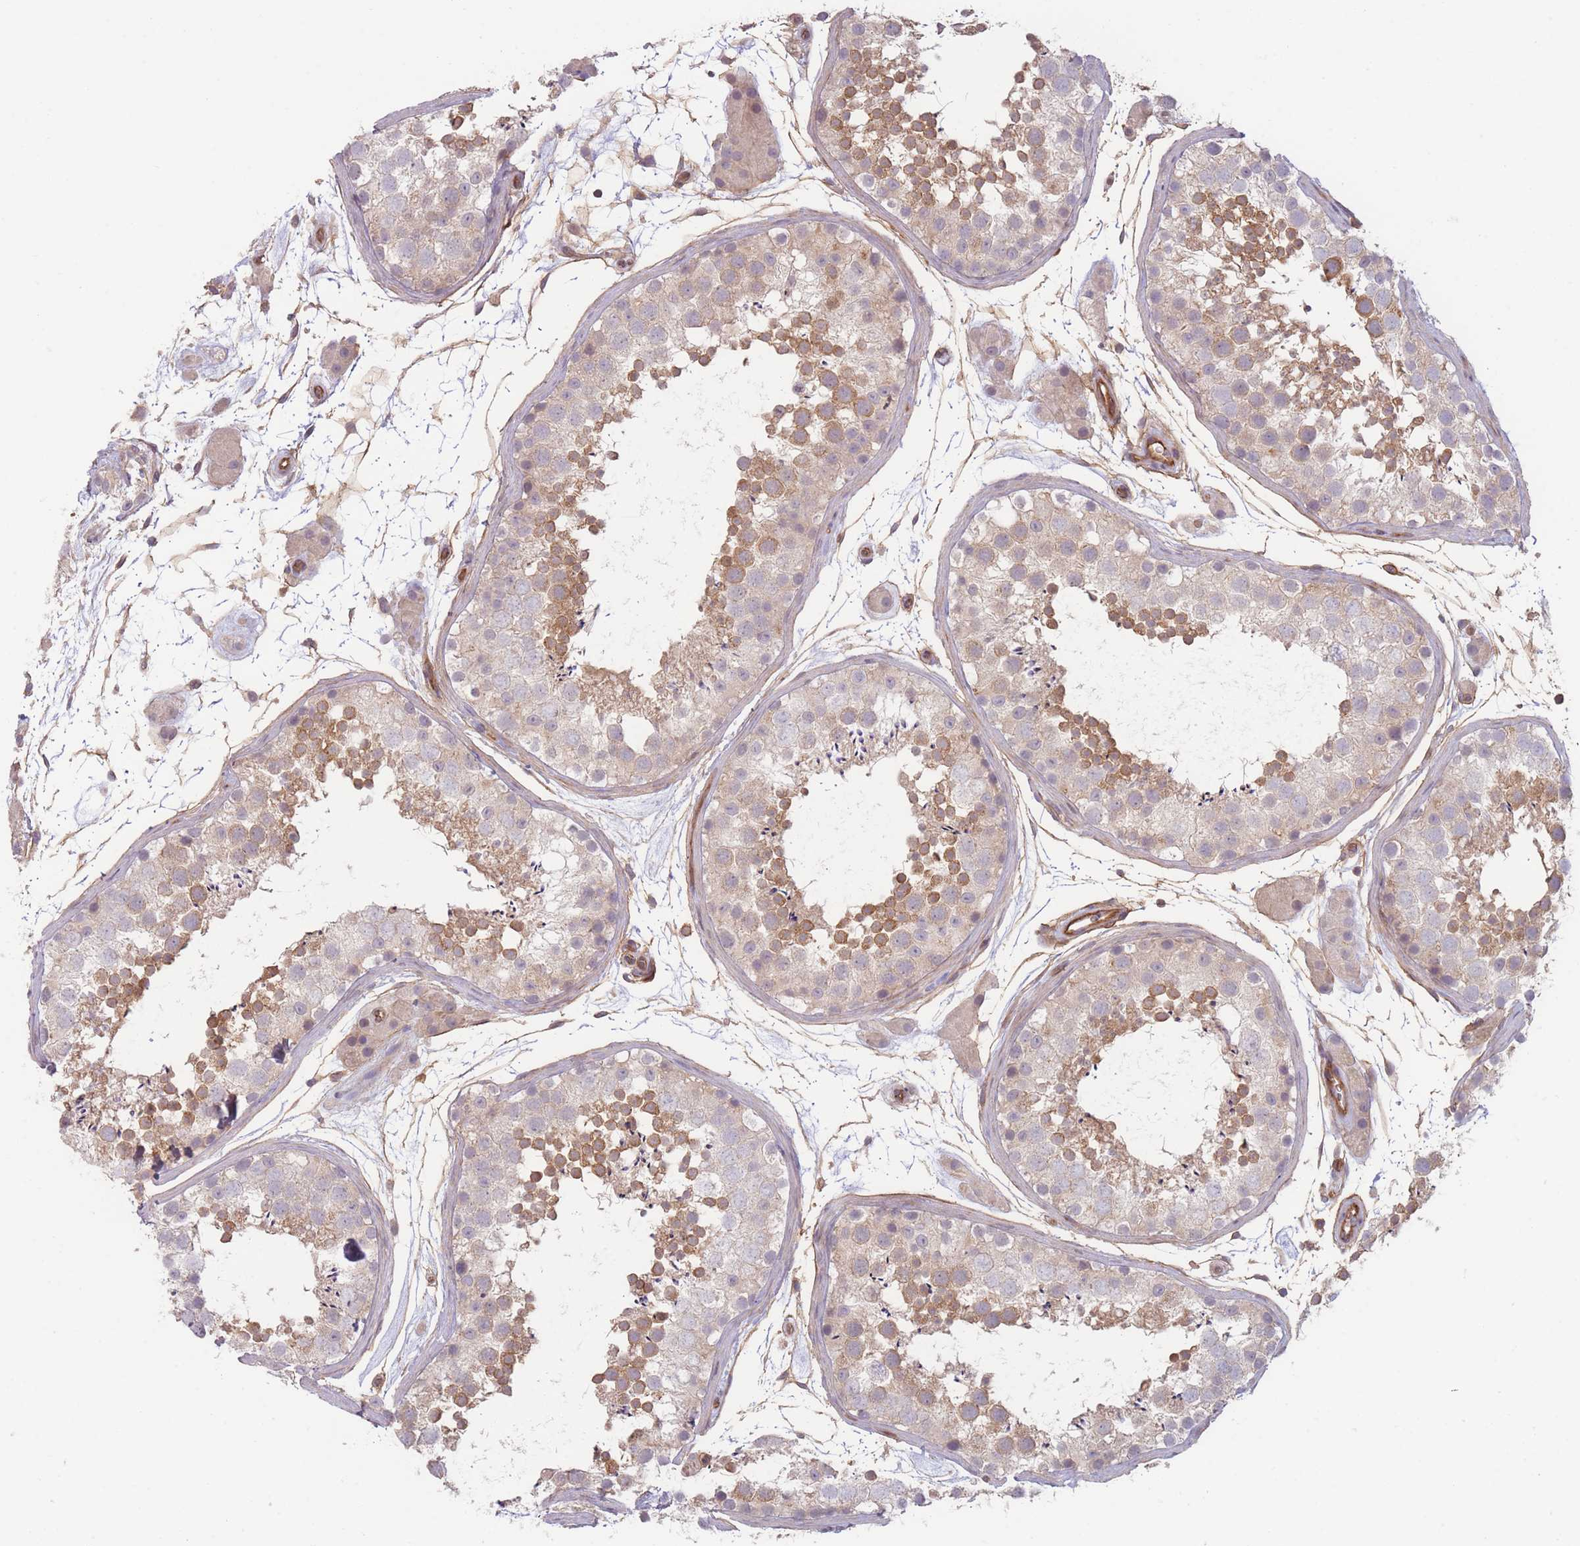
{"staining": {"intensity": "moderate", "quantity": "25%-75%", "location": "cytoplasmic/membranous"}, "tissue": "testis", "cell_type": "Cells in seminiferous ducts", "image_type": "normal", "snomed": [{"axis": "morphology", "description": "Normal tissue, NOS"}, {"axis": "topography", "description": "Testis"}], "caption": "Testis stained with immunohistochemistry displays moderate cytoplasmic/membranous expression in about 25%-75% of cells in seminiferous ducts.", "gene": "WDR93", "patient": {"sex": "male", "age": 41}}